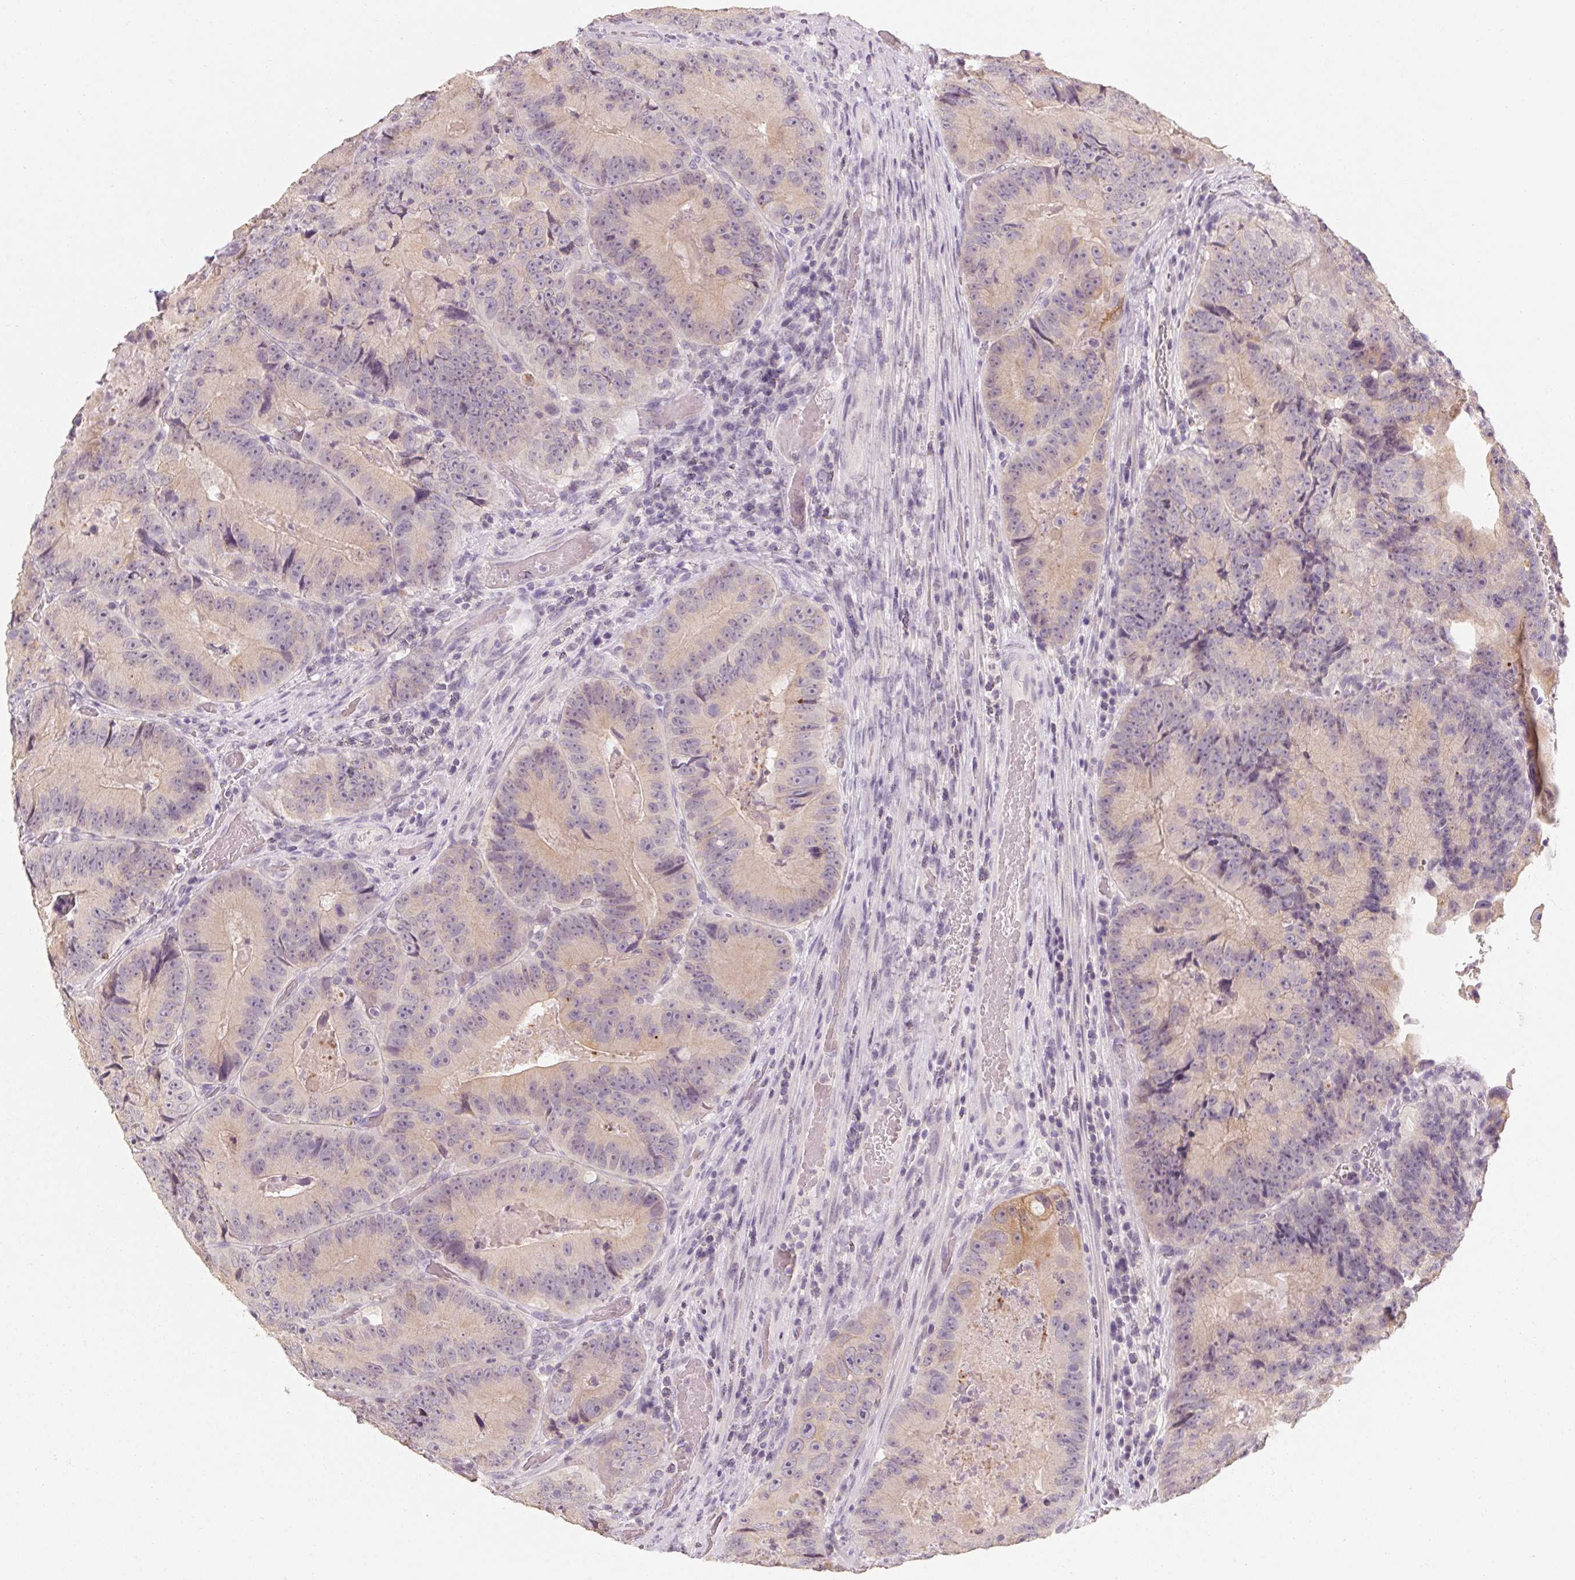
{"staining": {"intensity": "weak", "quantity": "25%-75%", "location": "cytoplasmic/membranous"}, "tissue": "colorectal cancer", "cell_type": "Tumor cells", "image_type": "cancer", "snomed": [{"axis": "morphology", "description": "Adenocarcinoma, NOS"}, {"axis": "topography", "description": "Colon"}], "caption": "Approximately 25%-75% of tumor cells in colorectal adenocarcinoma exhibit weak cytoplasmic/membranous protein staining as visualized by brown immunohistochemical staining.", "gene": "CAPZA3", "patient": {"sex": "female", "age": 86}}